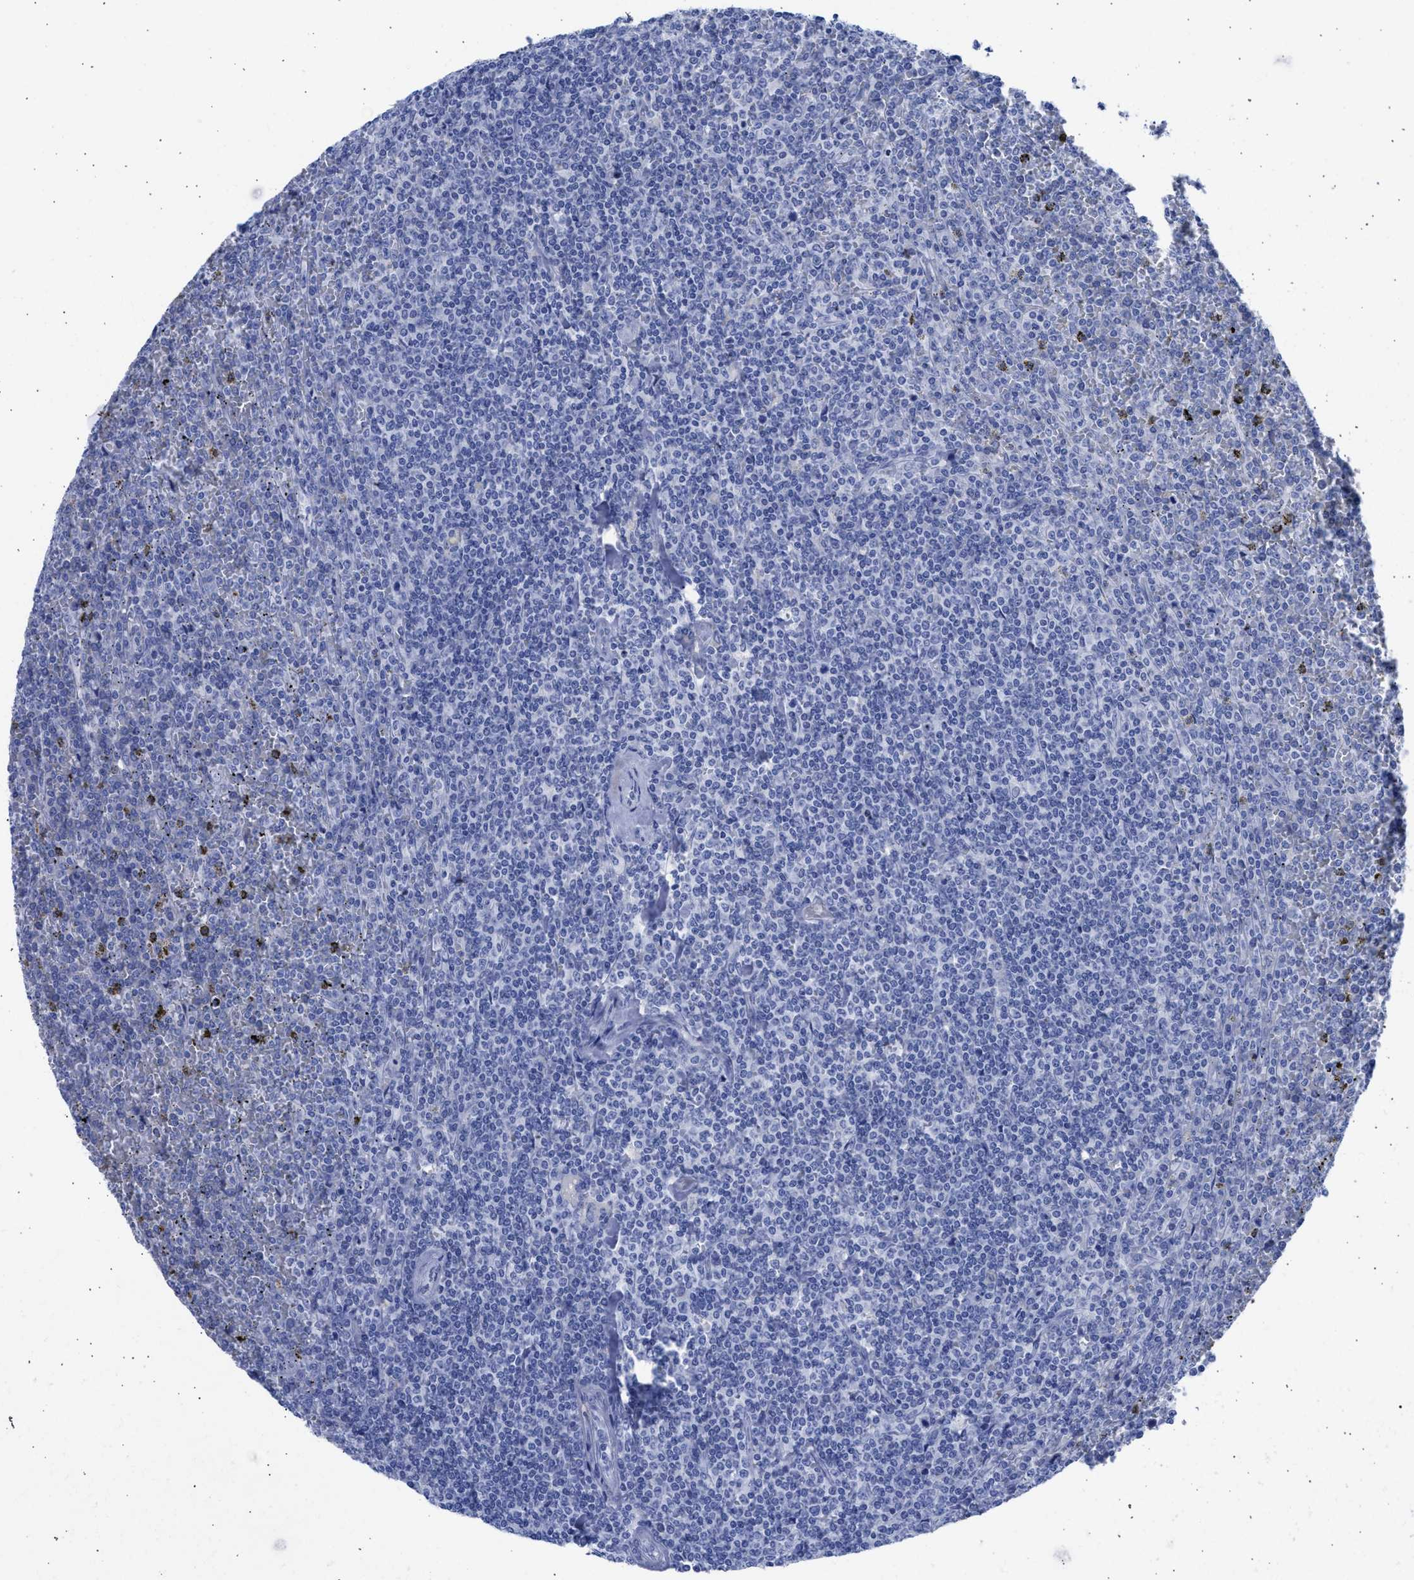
{"staining": {"intensity": "negative", "quantity": "none", "location": "none"}, "tissue": "lymphoma", "cell_type": "Tumor cells", "image_type": "cancer", "snomed": [{"axis": "morphology", "description": "Malignant lymphoma, non-Hodgkin's type, Low grade"}, {"axis": "topography", "description": "Spleen"}], "caption": "This is an IHC histopathology image of lymphoma. There is no positivity in tumor cells.", "gene": "RSPH1", "patient": {"sex": "female", "age": 19}}